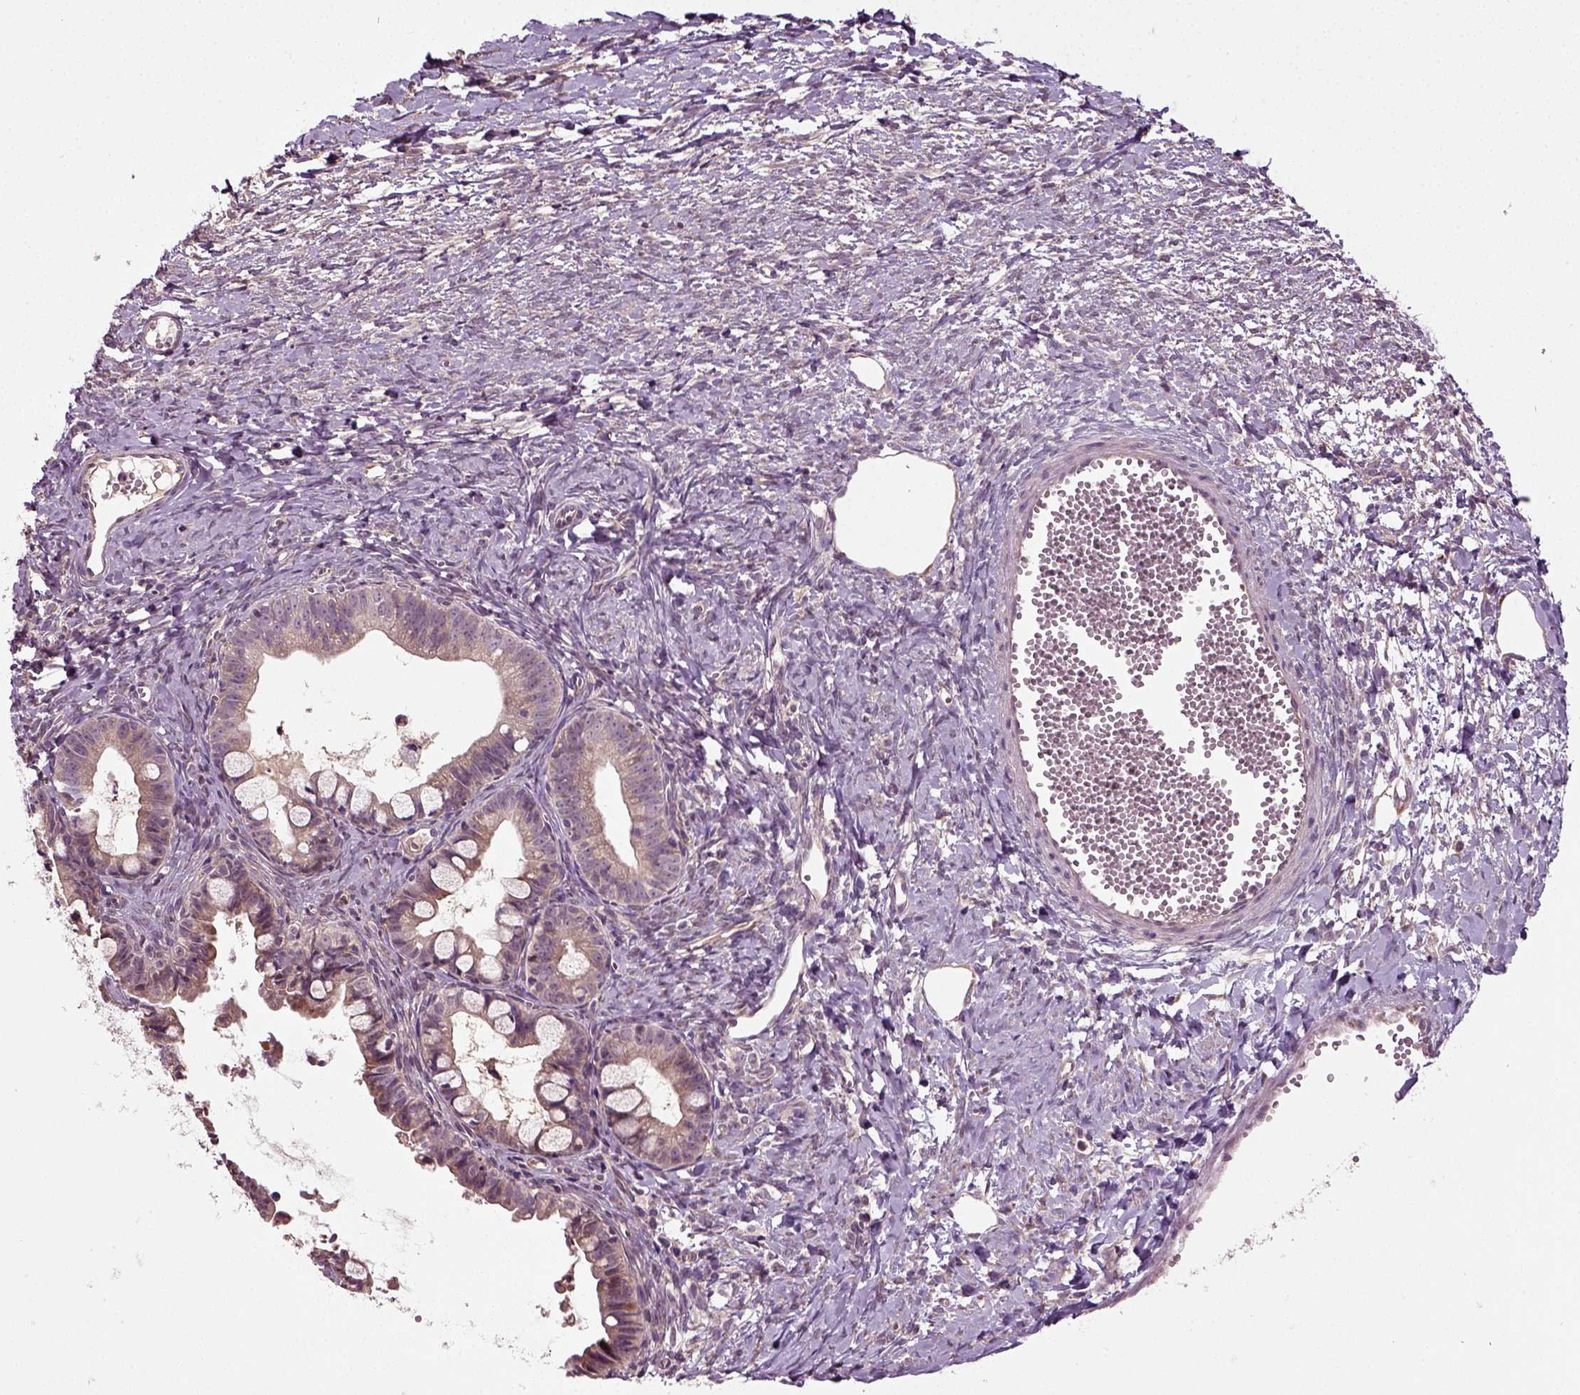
{"staining": {"intensity": "moderate", "quantity": "25%-75%", "location": "cytoplasmic/membranous"}, "tissue": "ovarian cancer", "cell_type": "Tumor cells", "image_type": "cancer", "snomed": [{"axis": "morphology", "description": "Cystadenocarcinoma, mucinous, NOS"}, {"axis": "topography", "description": "Ovary"}], "caption": "Immunohistochemical staining of human mucinous cystadenocarcinoma (ovarian) demonstrates medium levels of moderate cytoplasmic/membranous protein expression in about 25%-75% of tumor cells. The protein is shown in brown color, while the nuclei are stained blue.", "gene": "ERV3-1", "patient": {"sex": "female", "age": 63}}